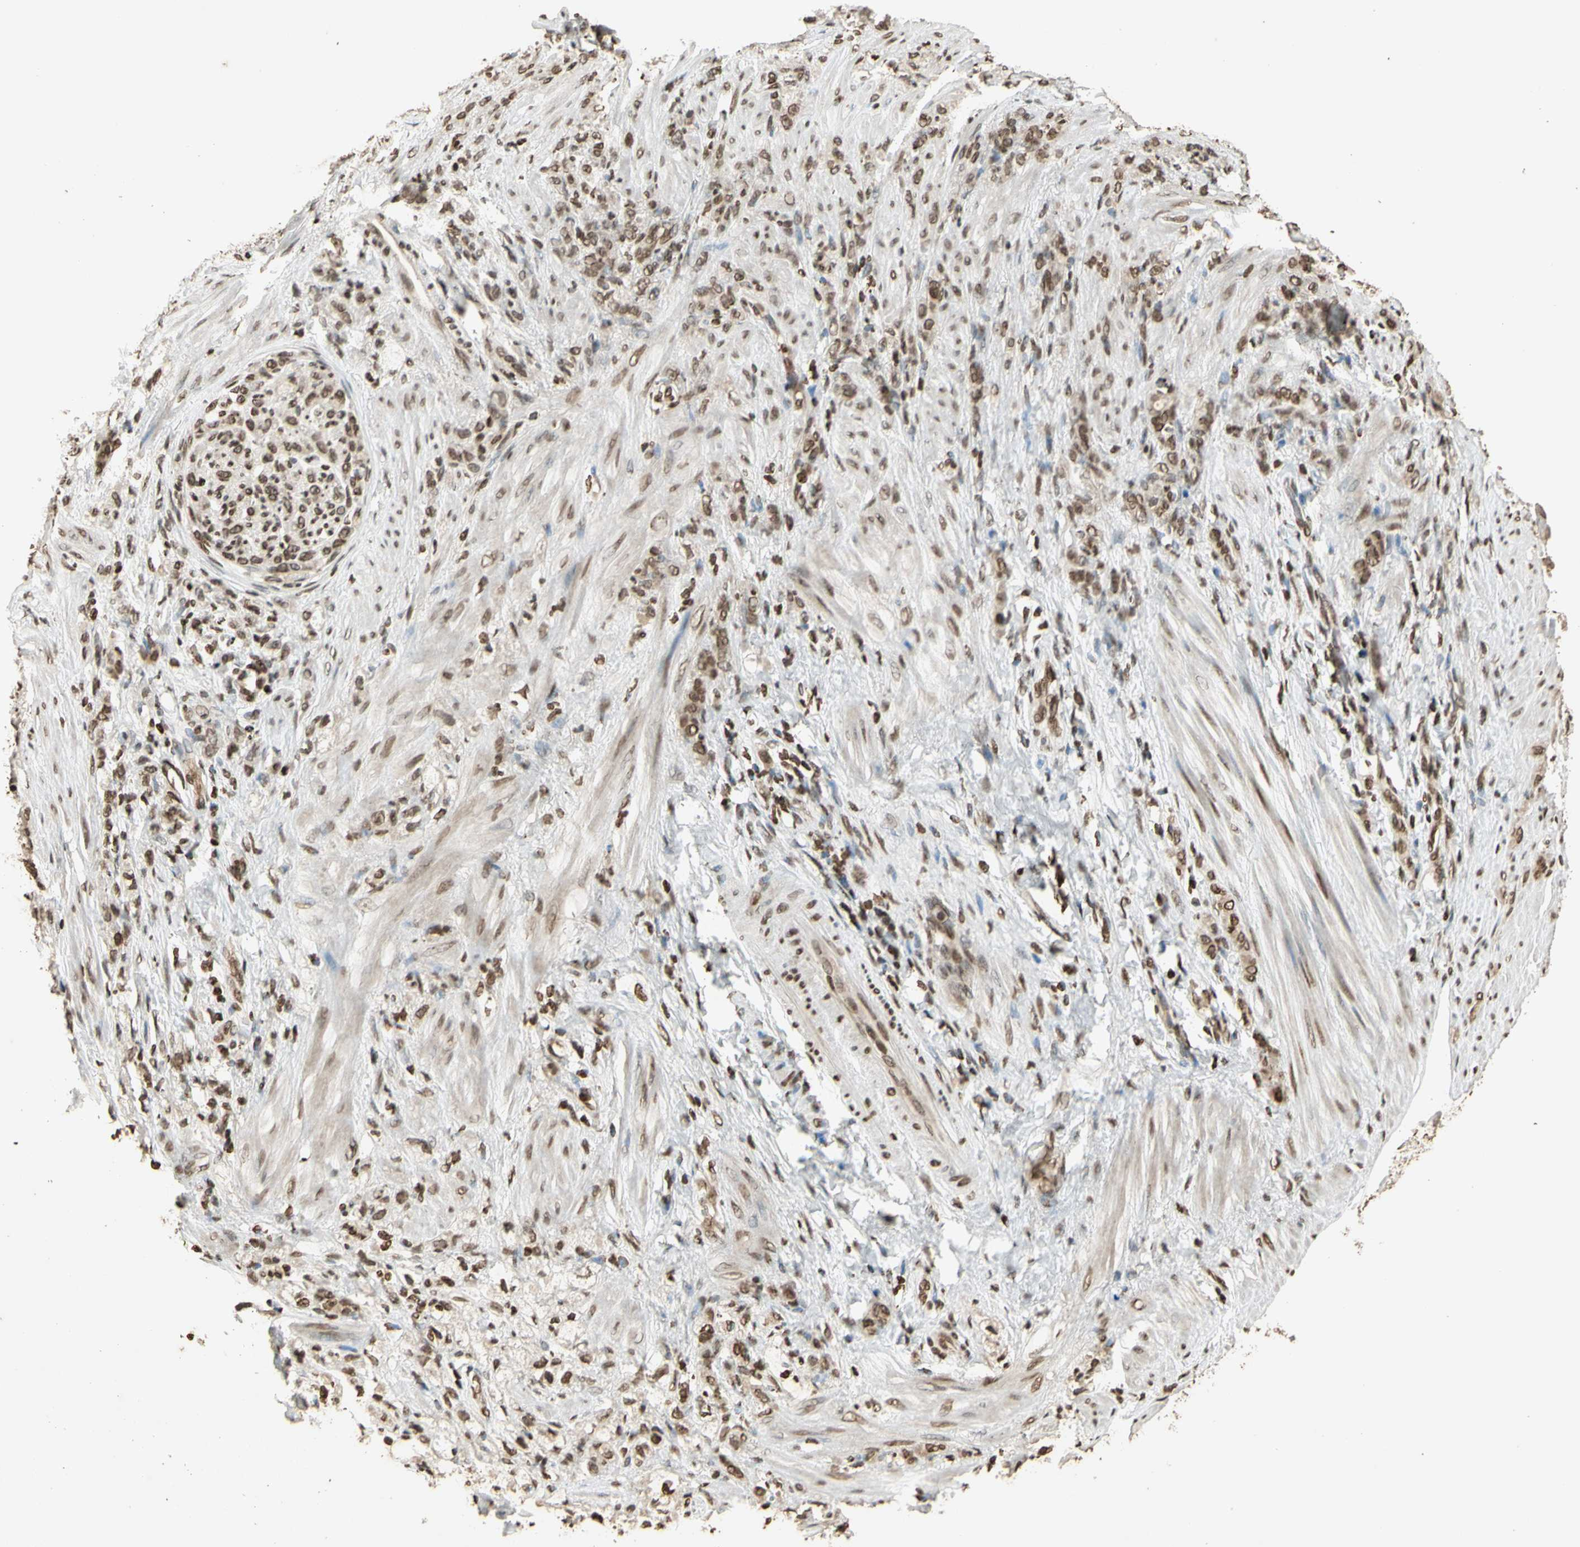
{"staining": {"intensity": "moderate", "quantity": ">75%", "location": "nuclear"}, "tissue": "stomach cancer", "cell_type": "Tumor cells", "image_type": "cancer", "snomed": [{"axis": "morphology", "description": "Adenocarcinoma, NOS"}, {"axis": "topography", "description": "Stomach"}], "caption": "The micrograph demonstrates a brown stain indicating the presence of a protein in the nuclear of tumor cells in adenocarcinoma (stomach).", "gene": "RORA", "patient": {"sex": "male", "age": 82}}